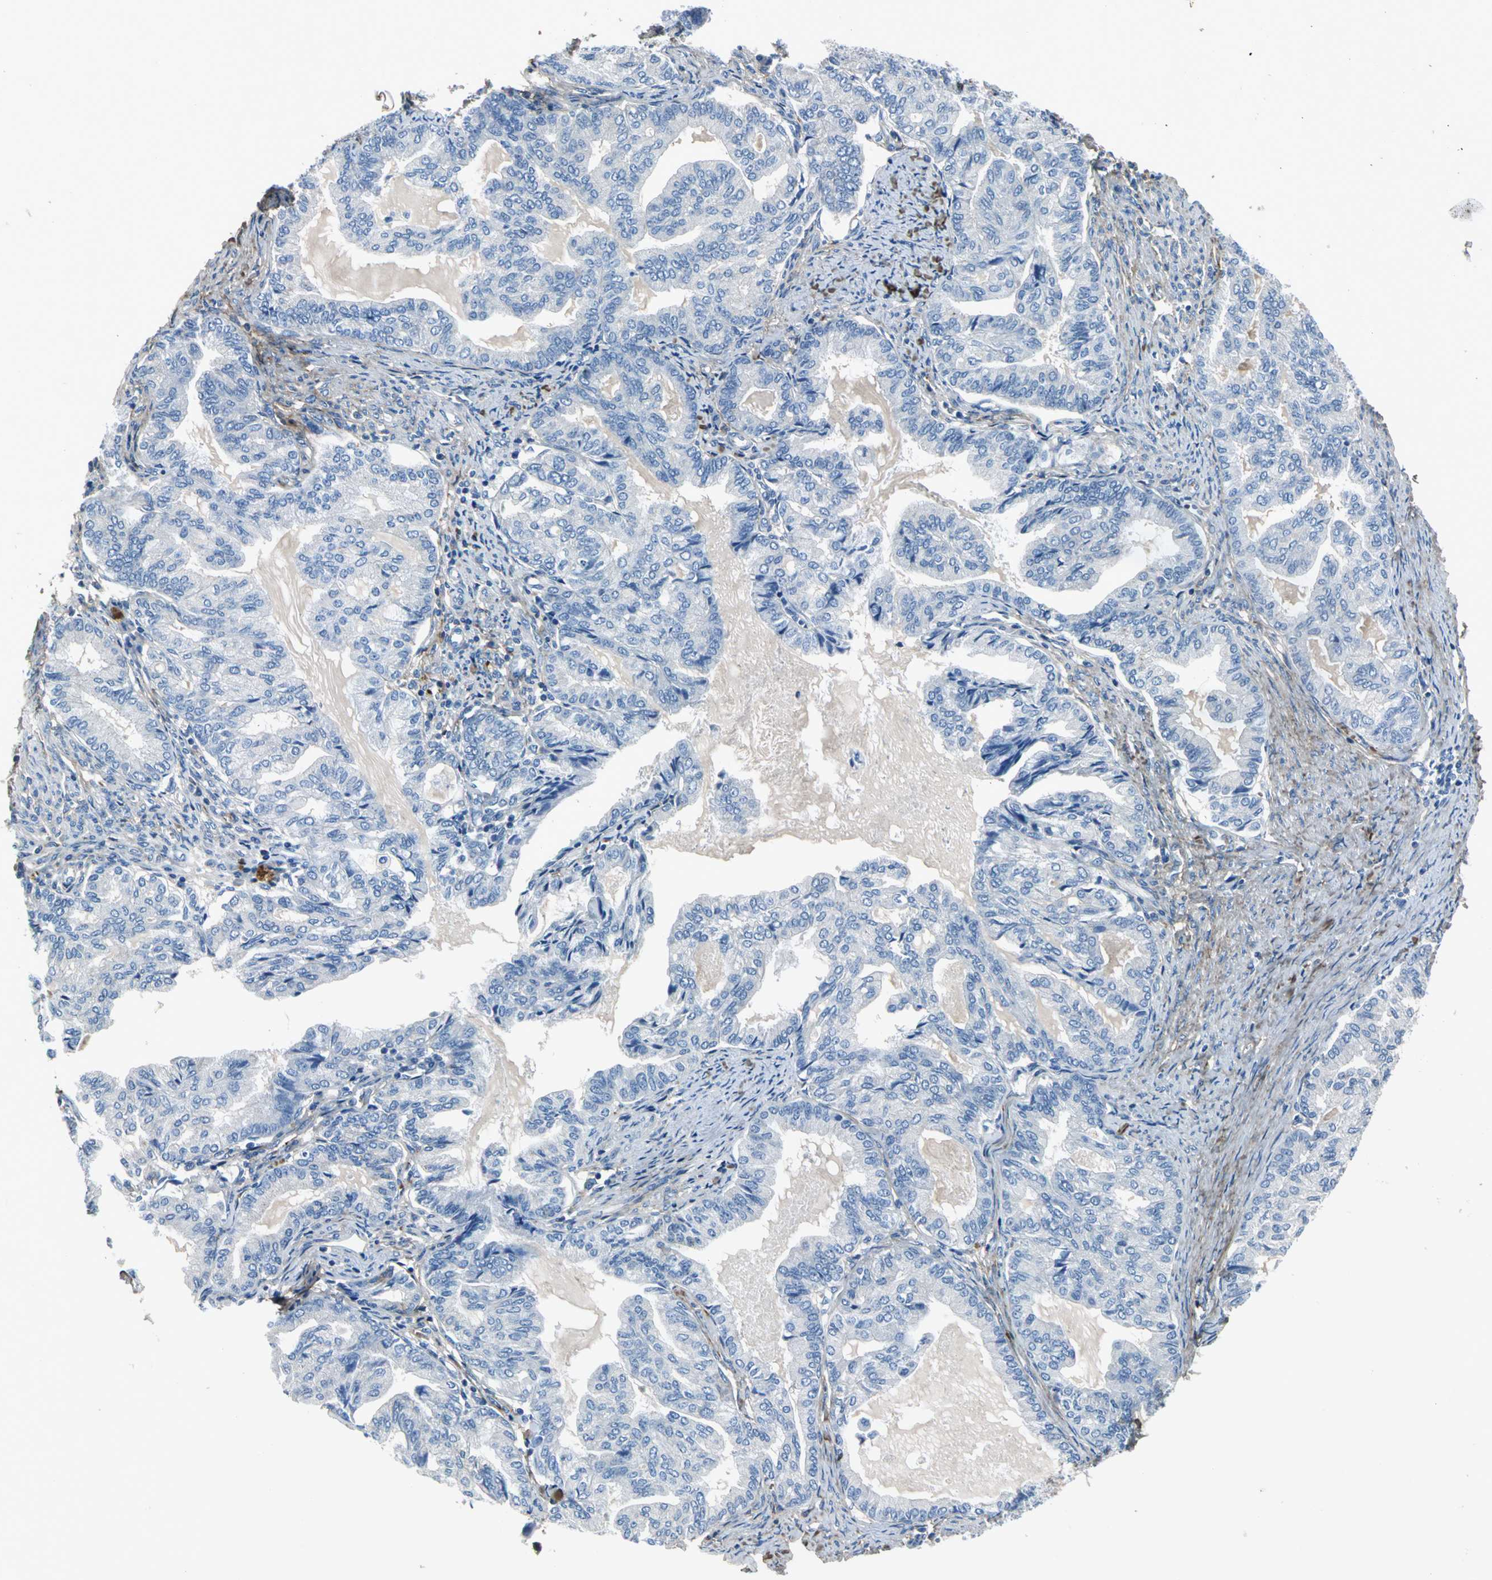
{"staining": {"intensity": "negative", "quantity": "none", "location": "none"}, "tissue": "endometrial cancer", "cell_type": "Tumor cells", "image_type": "cancer", "snomed": [{"axis": "morphology", "description": "Adenocarcinoma, NOS"}, {"axis": "topography", "description": "Endometrium"}], "caption": "Human endometrial cancer stained for a protein using immunohistochemistry shows no expression in tumor cells.", "gene": "EFNB3", "patient": {"sex": "female", "age": 86}}